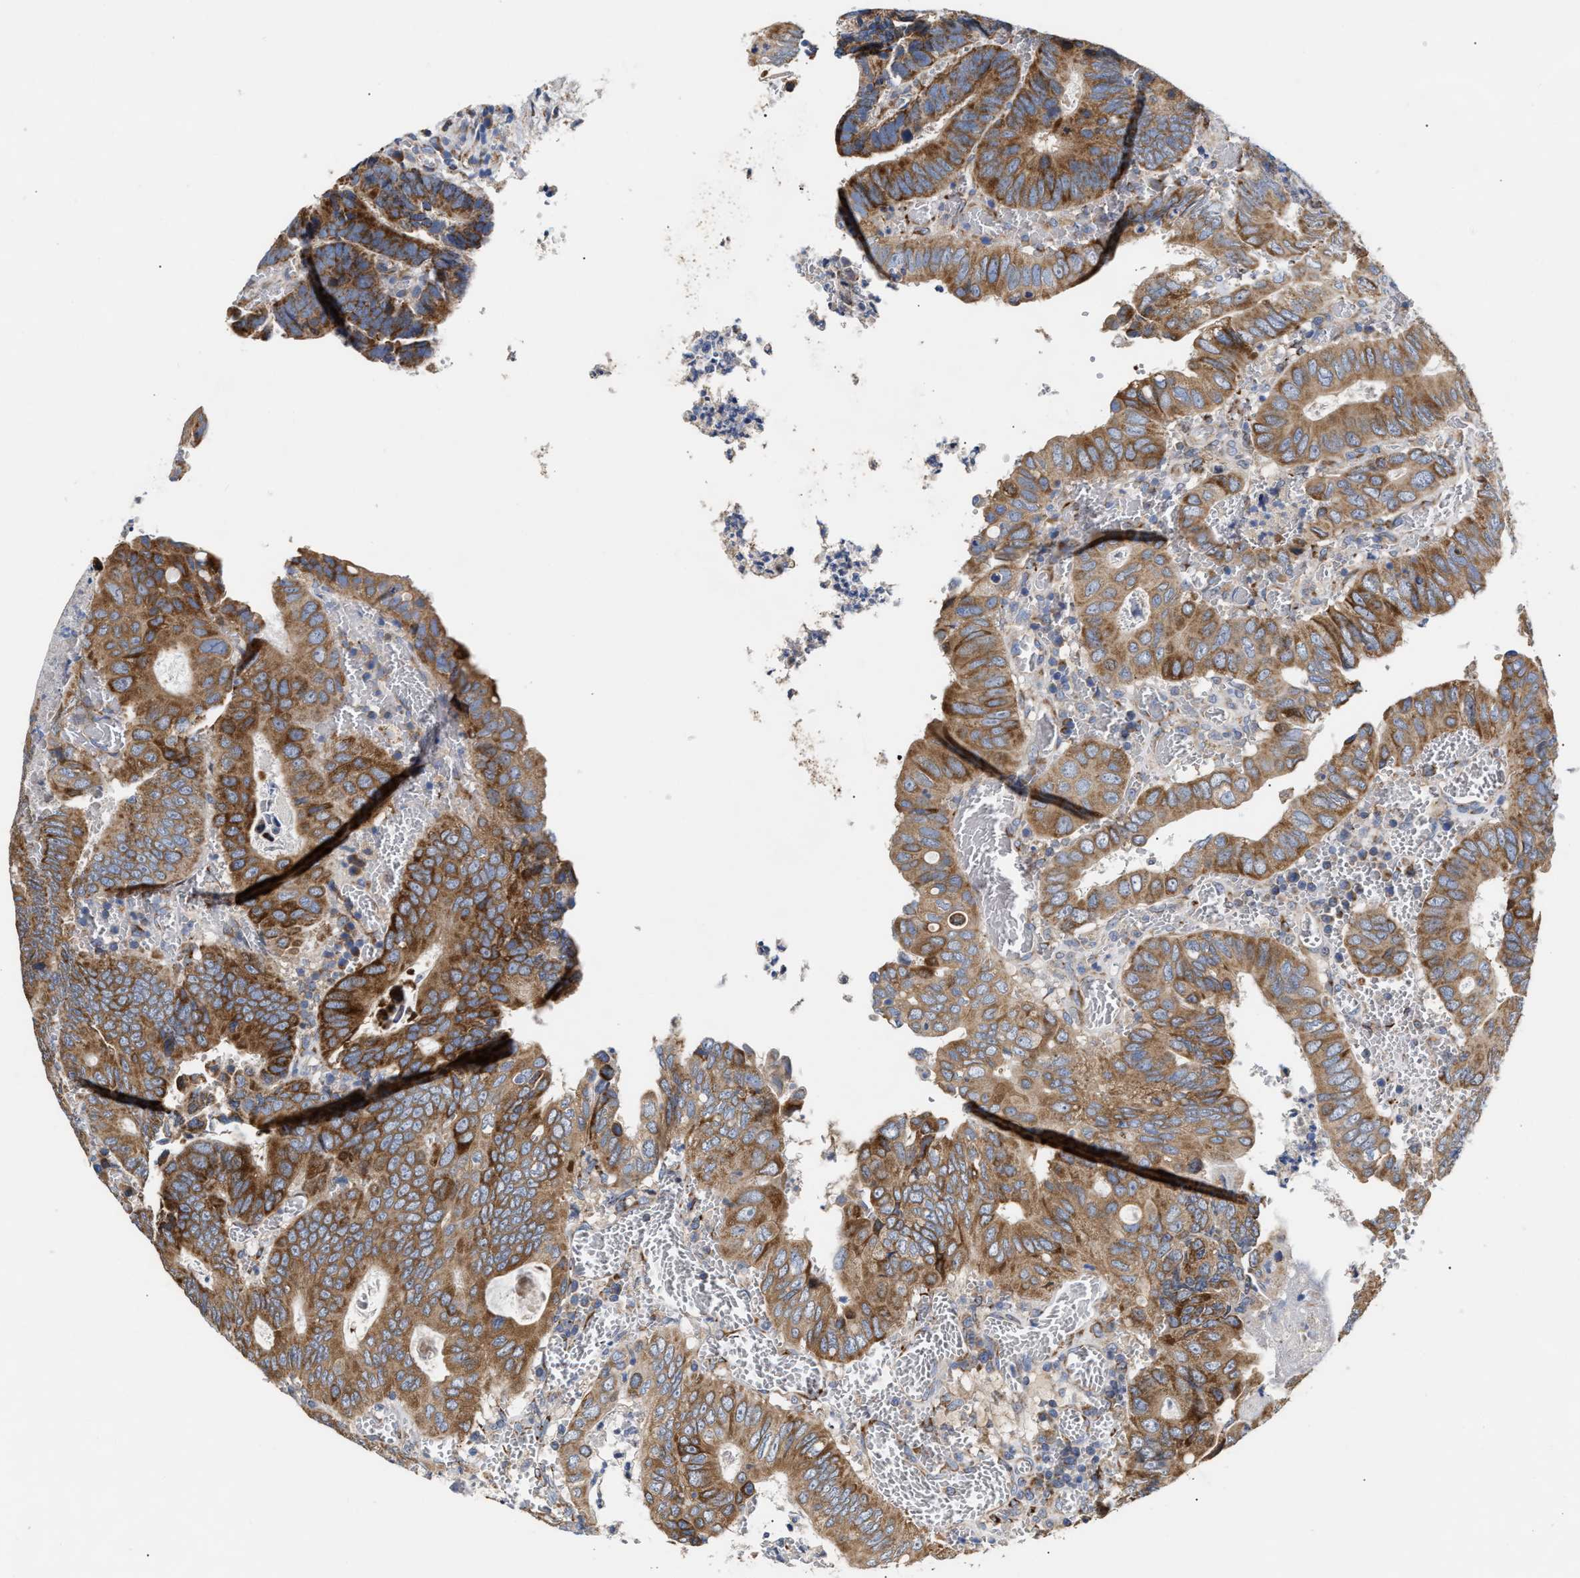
{"staining": {"intensity": "strong", "quantity": ">75%", "location": "cytoplasmic/membranous"}, "tissue": "colorectal cancer", "cell_type": "Tumor cells", "image_type": "cancer", "snomed": [{"axis": "morphology", "description": "Inflammation, NOS"}, {"axis": "morphology", "description": "Adenocarcinoma, NOS"}, {"axis": "topography", "description": "Colon"}], "caption": "Human colorectal cancer stained with a brown dye reveals strong cytoplasmic/membranous positive positivity in approximately >75% of tumor cells.", "gene": "MALSU1", "patient": {"sex": "male", "age": 72}}